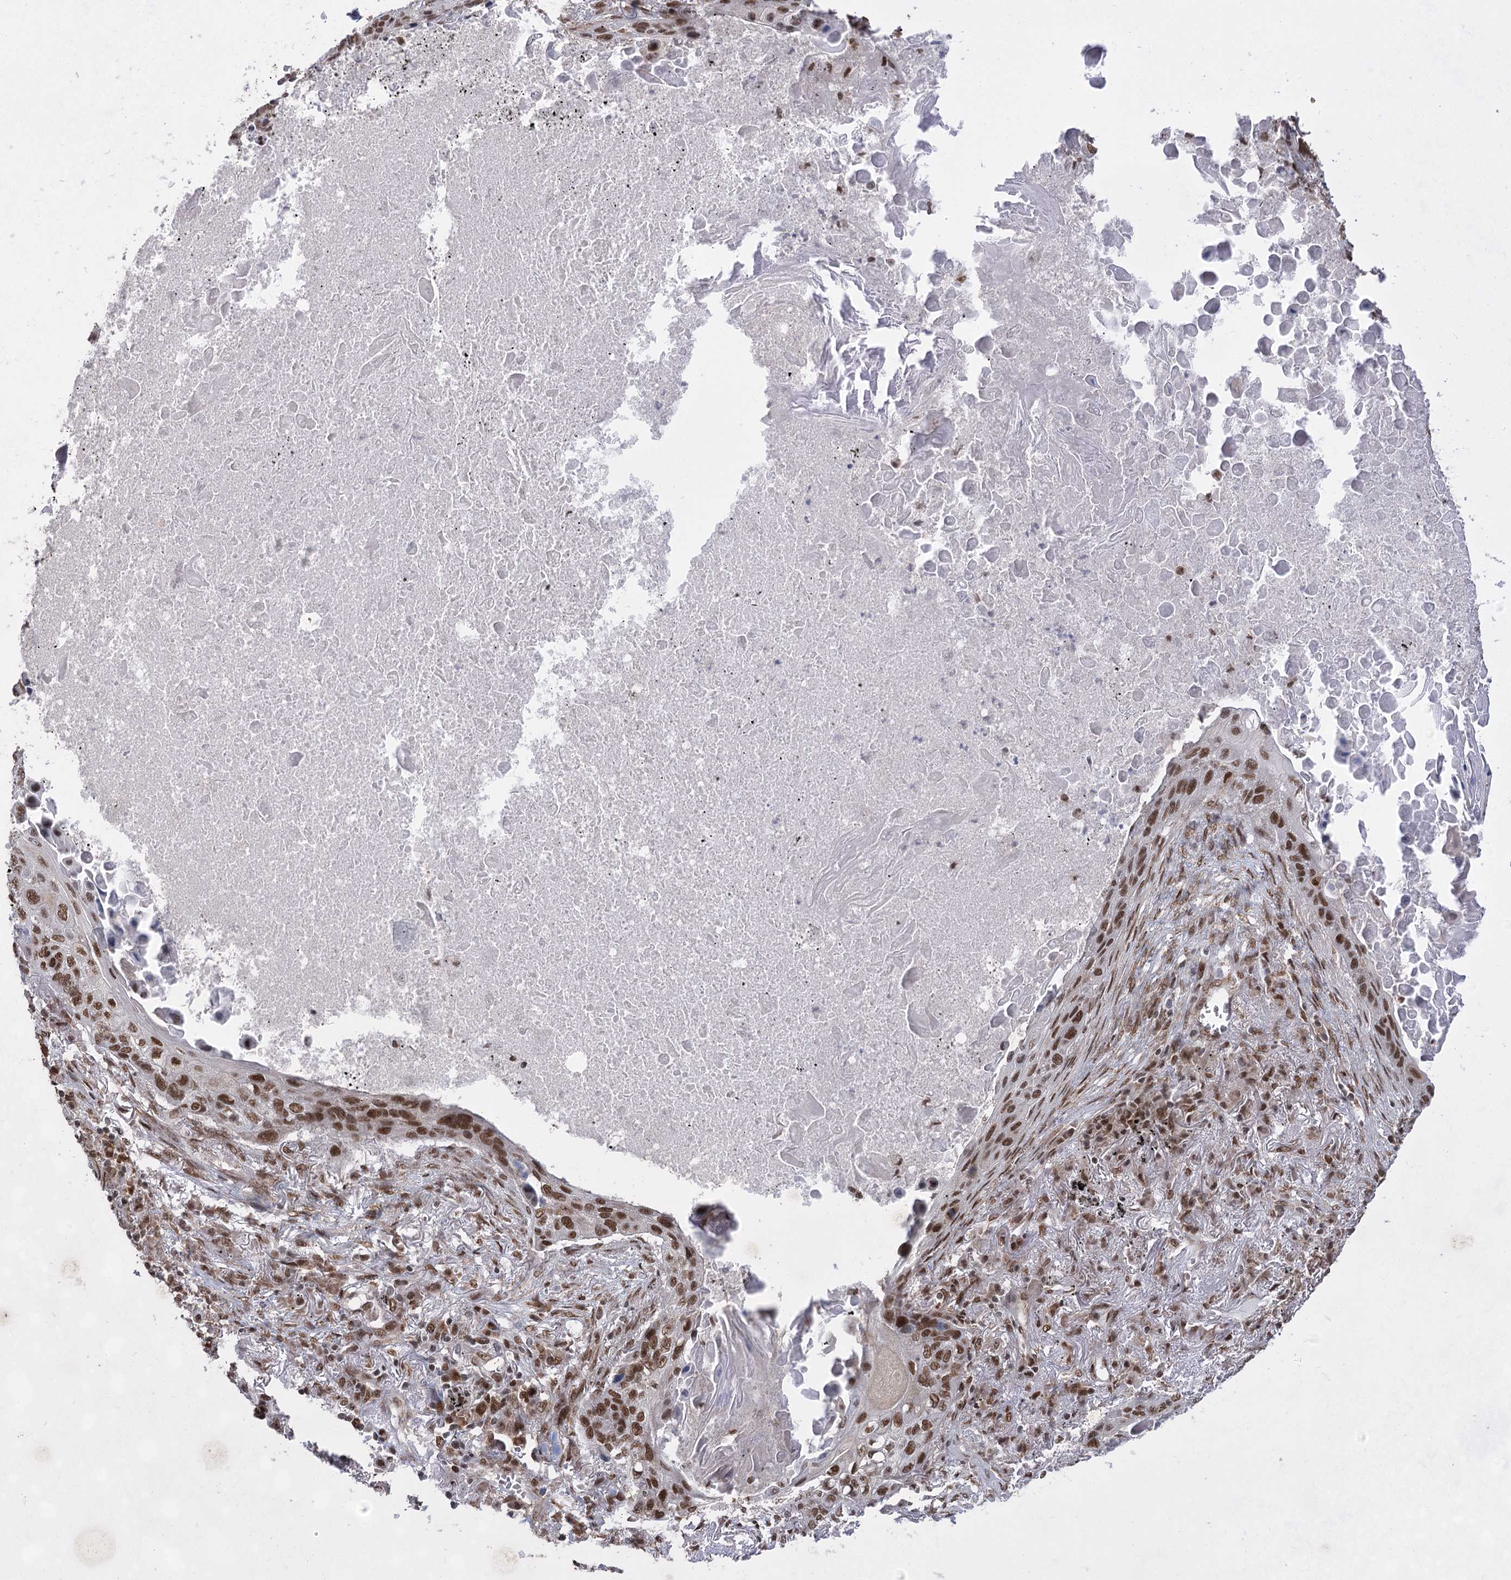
{"staining": {"intensity": "moderate", "quantity": ">75%", "location": "nuclear"}, "tissue": "lung cancer", "cell_type": "Tumor cells", "image_type": "cancer", "snomed": [{"axis": "morphology", "description": "Squamous cell carcinoma, NOS"}, {"axis": "topography", "description": "Lung"}], "caption": "Immunohistochemical staining of lung cancer displays medium levels of moderate nuclear protein expression in about >75% of tumor cells. The protein is shown in brown color, while the nuclei are stained blue.", "gene": "ZCCHC8", "patient": {"sex": "female", "age": 63}}